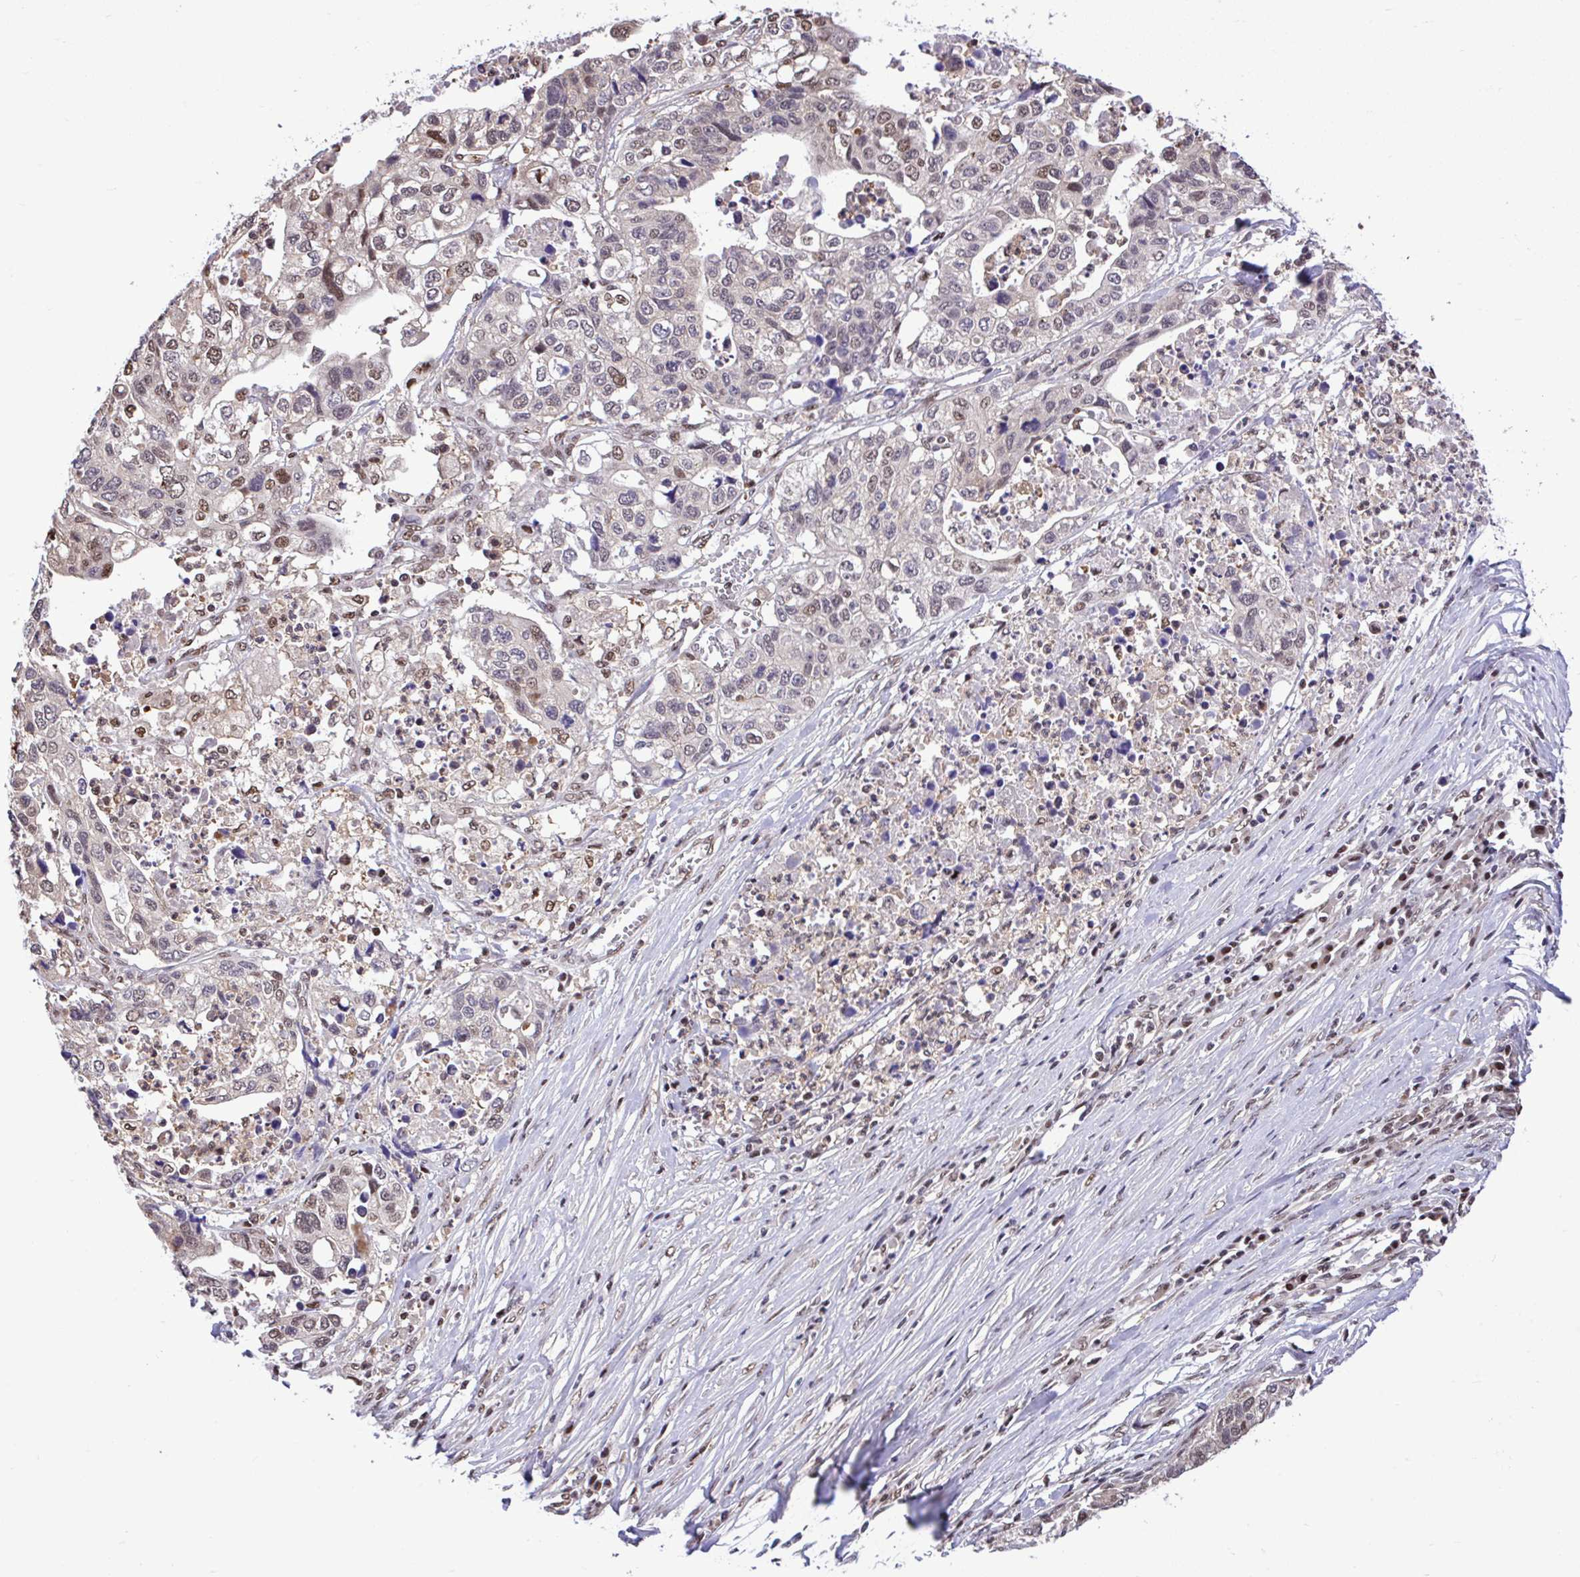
{"staining": {"intensity": "moderate", "quantity": "25%-75%", "location": "nuclear"}, "tissue": "stomach cancer", "cell_type": "Tumor cells", "image_type": "cancer", "snomed": [{"axis": "morphology", "description": "Adenocarcinoma, NOS"}, {"axis": "topography", "description": "Stomach, upper"}], "caption": "Immunohistochemical staining of human stomach cancer exhibits medium levels of moderate nuclear protein positivity in about 25%-75% of tumor cells.", "gene": "GLIS3", "patient": {"sex": "female", "age": 67}}